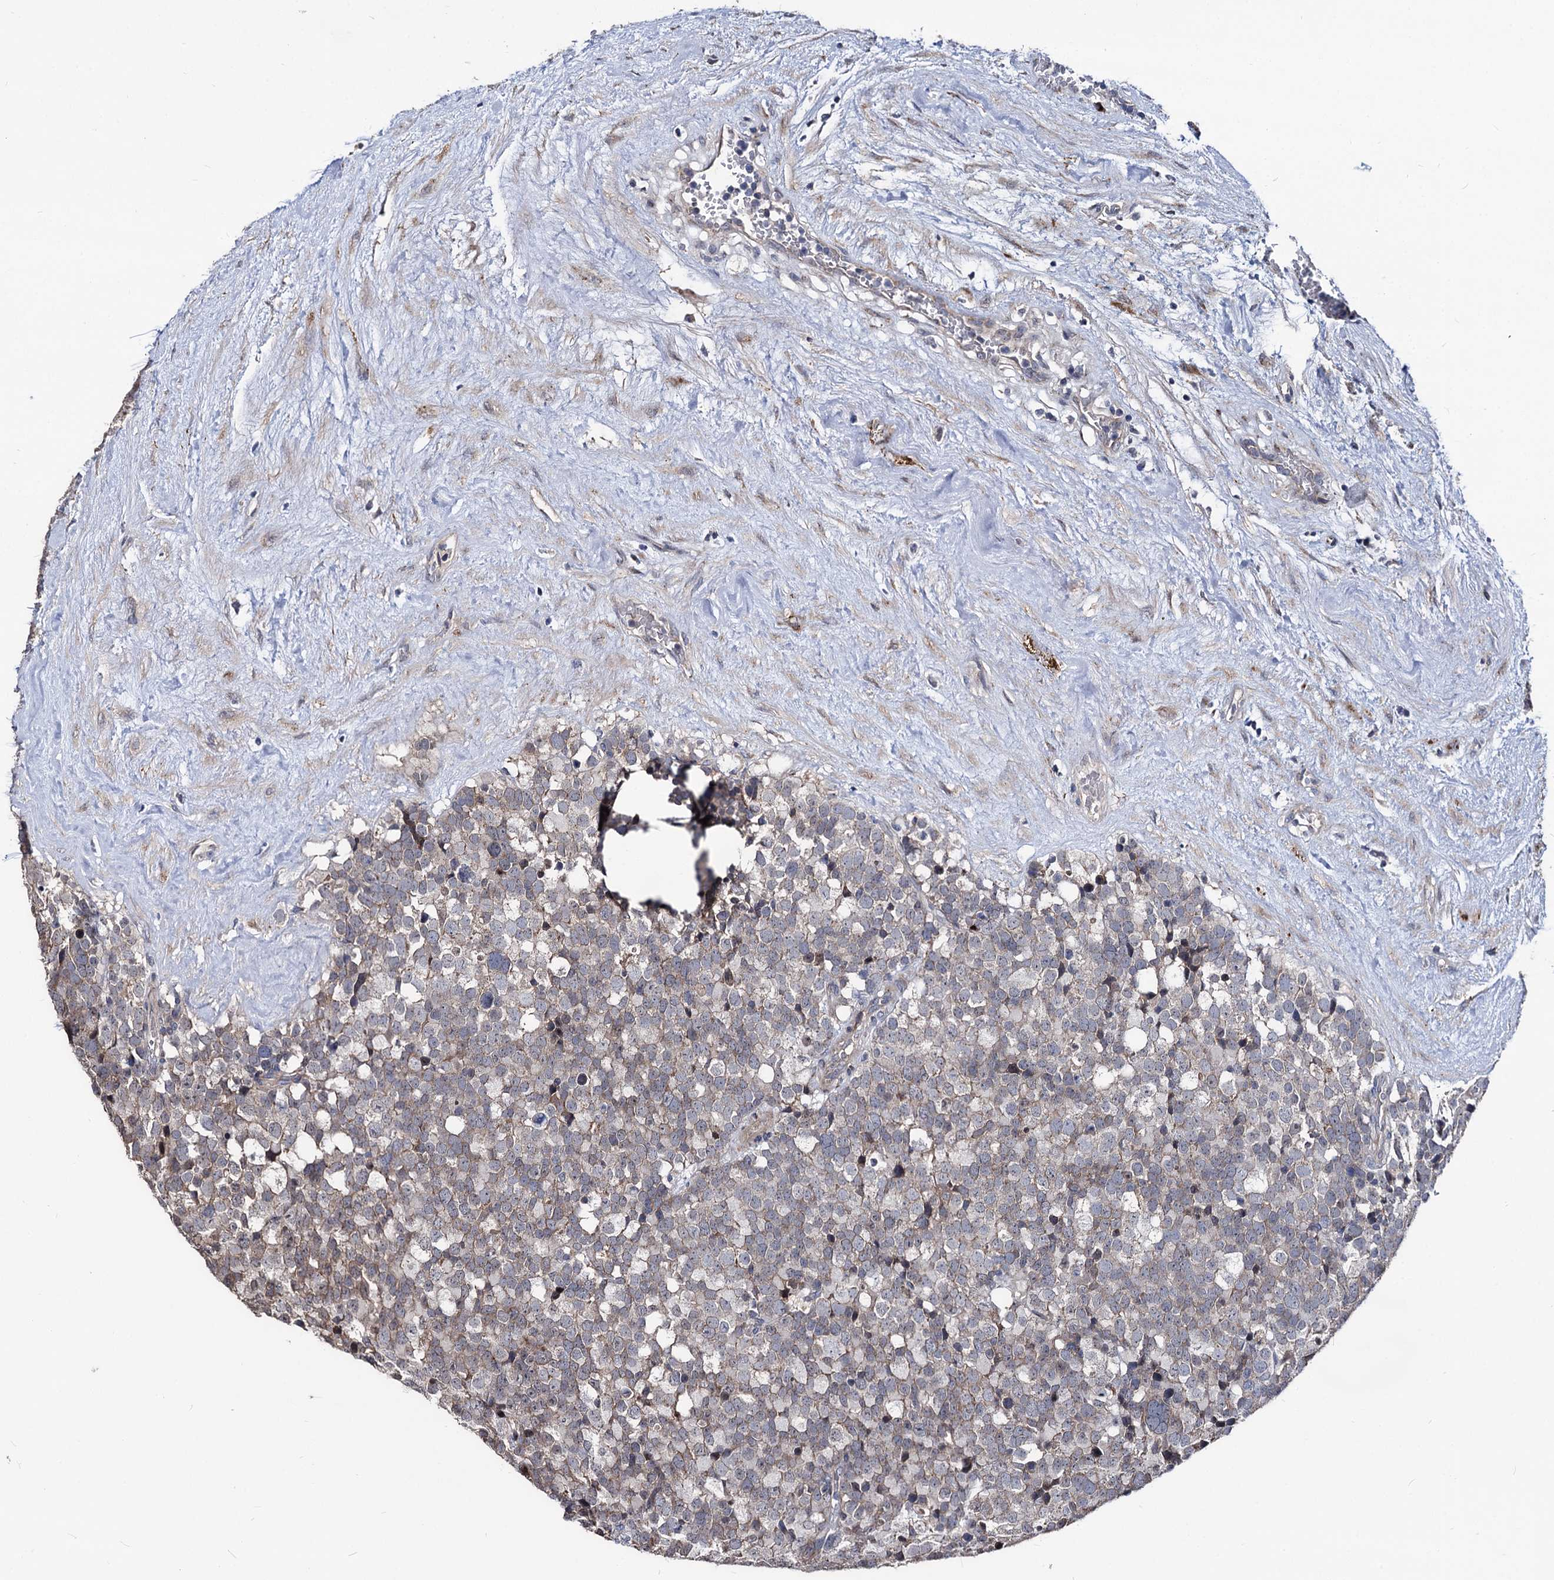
{"staining": {"intensity": "weak", "quantity": "25%-75%", "location": "cytoplasmic/membranous"}, "tissue": "testis cancer", "cell_type": "Tumor cells", "image_type": "cancer", "snomed": [{"axis": "morphology", "description": "Seminoma, NOS"}, {"axis": "topography", "description": "Testis"}], "caption": "Immunohistochemistry (IHC) (DAB) staining of testis cancer (seminoma) reveals weak cytoplasmic/membranous protein expression in approximately 25%-75% of tumor cells. (Stains: DAB in brown, nuclei in blue, Microscopy: brightfield microscopy at high magnification).", "gene": "SMAGP", "patient": {"sex": "male", "age": 71}}